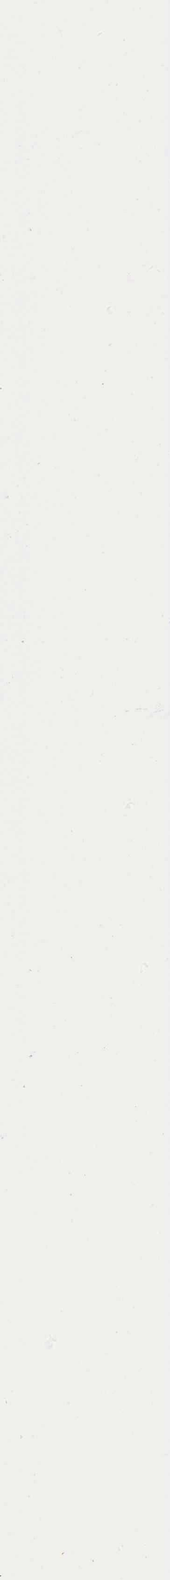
{"staining": {"intensity": "weak", "quantity": "<25%", "location": "cytoplasmic/membranous"}, "tissue": "bone marrow", "cell_type": "Hematopoietic cells", "image_type": "normal", "snomed": [{"axis": "morphology", "description": "Normal tissue, NOS"}, {"axis": "topography", "description": "Bone marrow"}], "caption": "This is an immunohistochemistry (IHC) photomicrograph of unremarkable bone marrow. There is no positivity in hematopoietic cells.", "gene": "TG", "patient": {"sex": "female", "age": 74}}